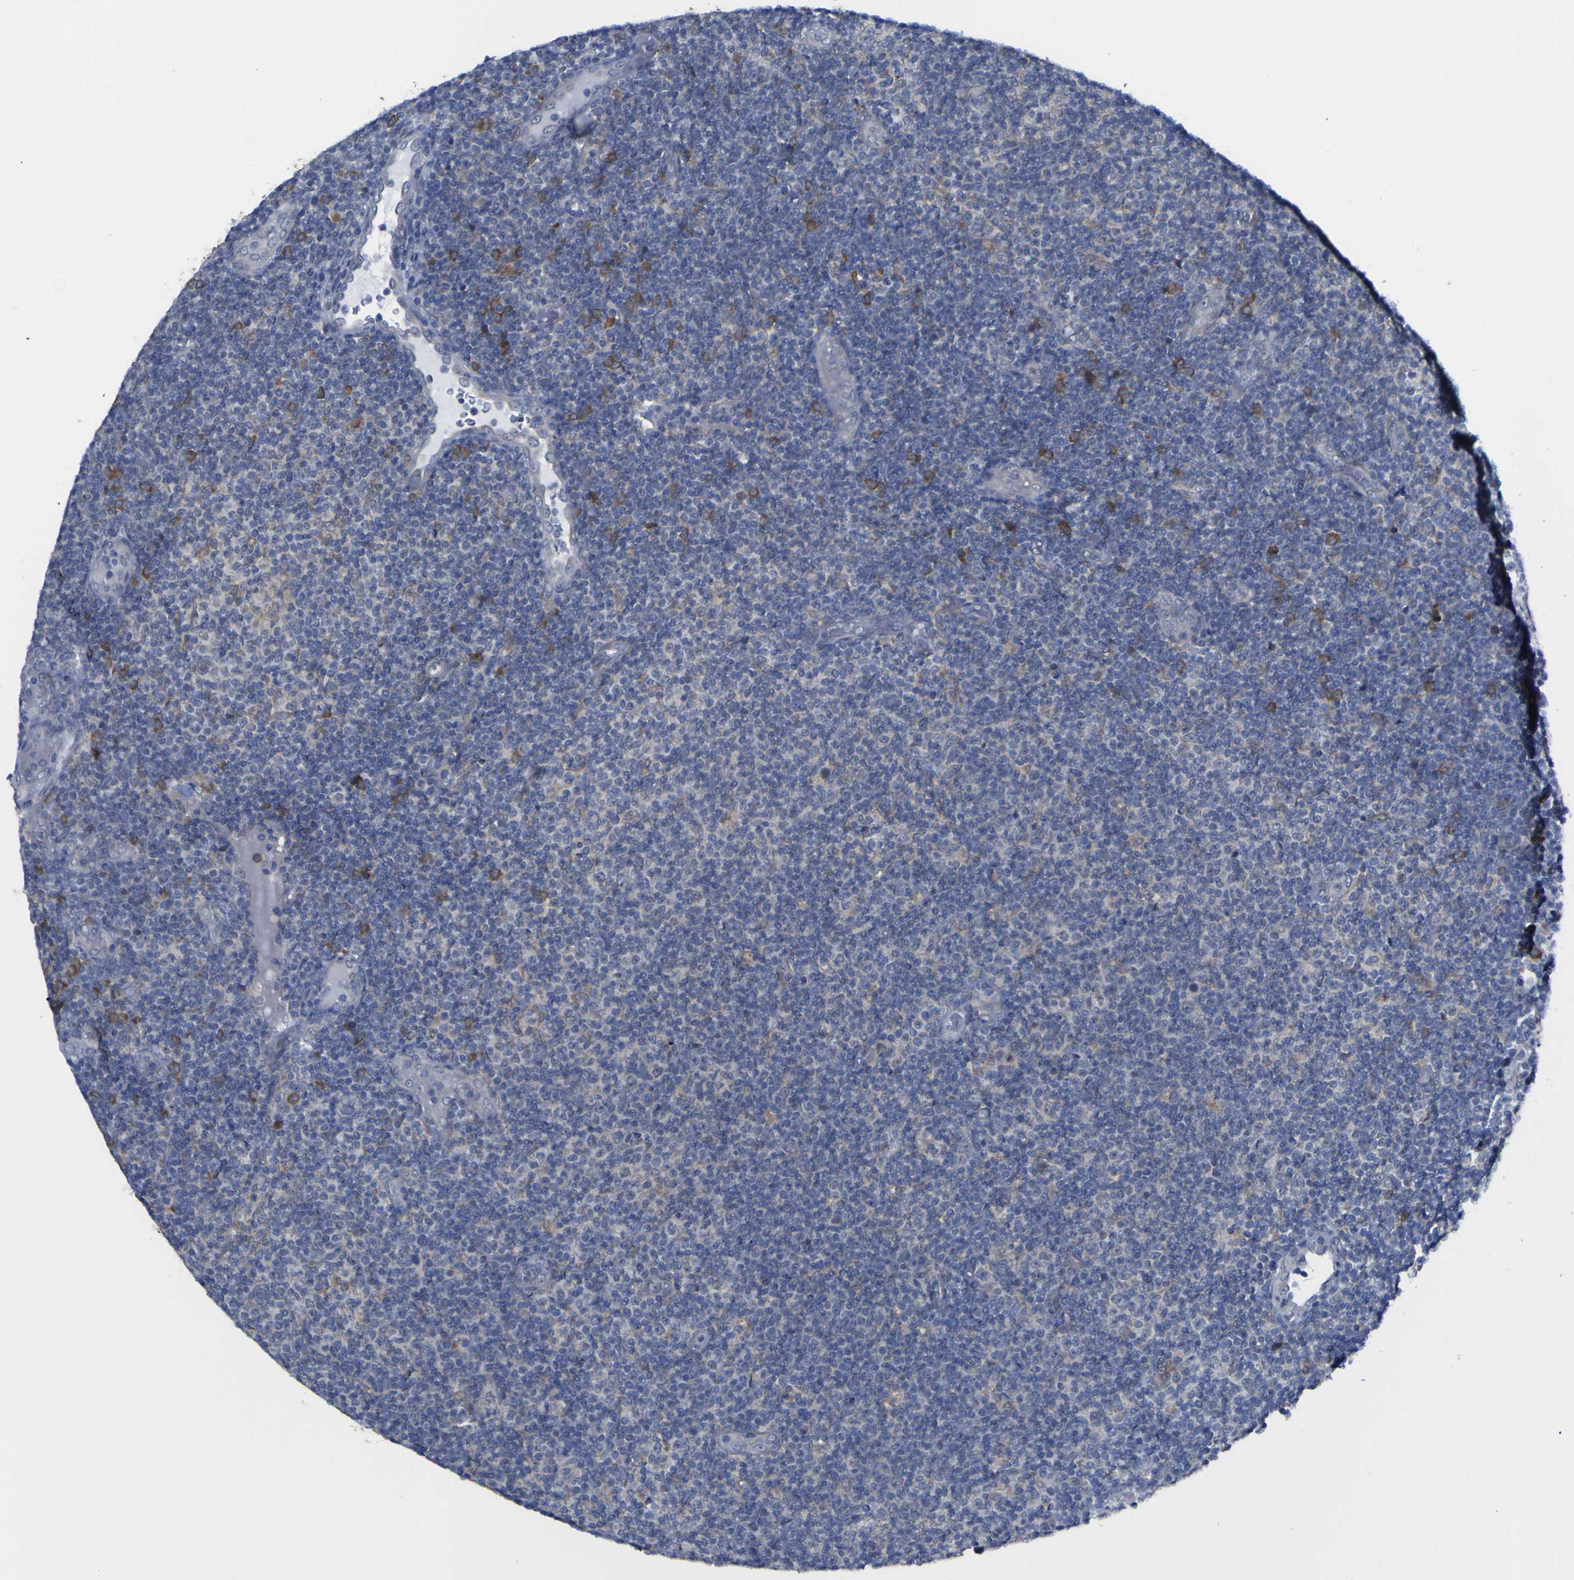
{"staining": {"intensity": "negative", "quantity": "none", "location": "none"}, "tissue": "lymphoma", "cell_type": "Tumor cells", "image_type": "cancer", "snomed": [{"axis": "morphology", "description": "Malignant lymphoma, non-Hodgkin's type, Low grade"}, {"axis": "topography", "description": "Lymph node"}], "caption": "The histopathology image displays no significant staining in tumor cells of malignant lymphoma, non-Hodgkin's type (low-grade).", "gene": "TNFRSF11A", "patient": {"sex": "male", "age": 83}}